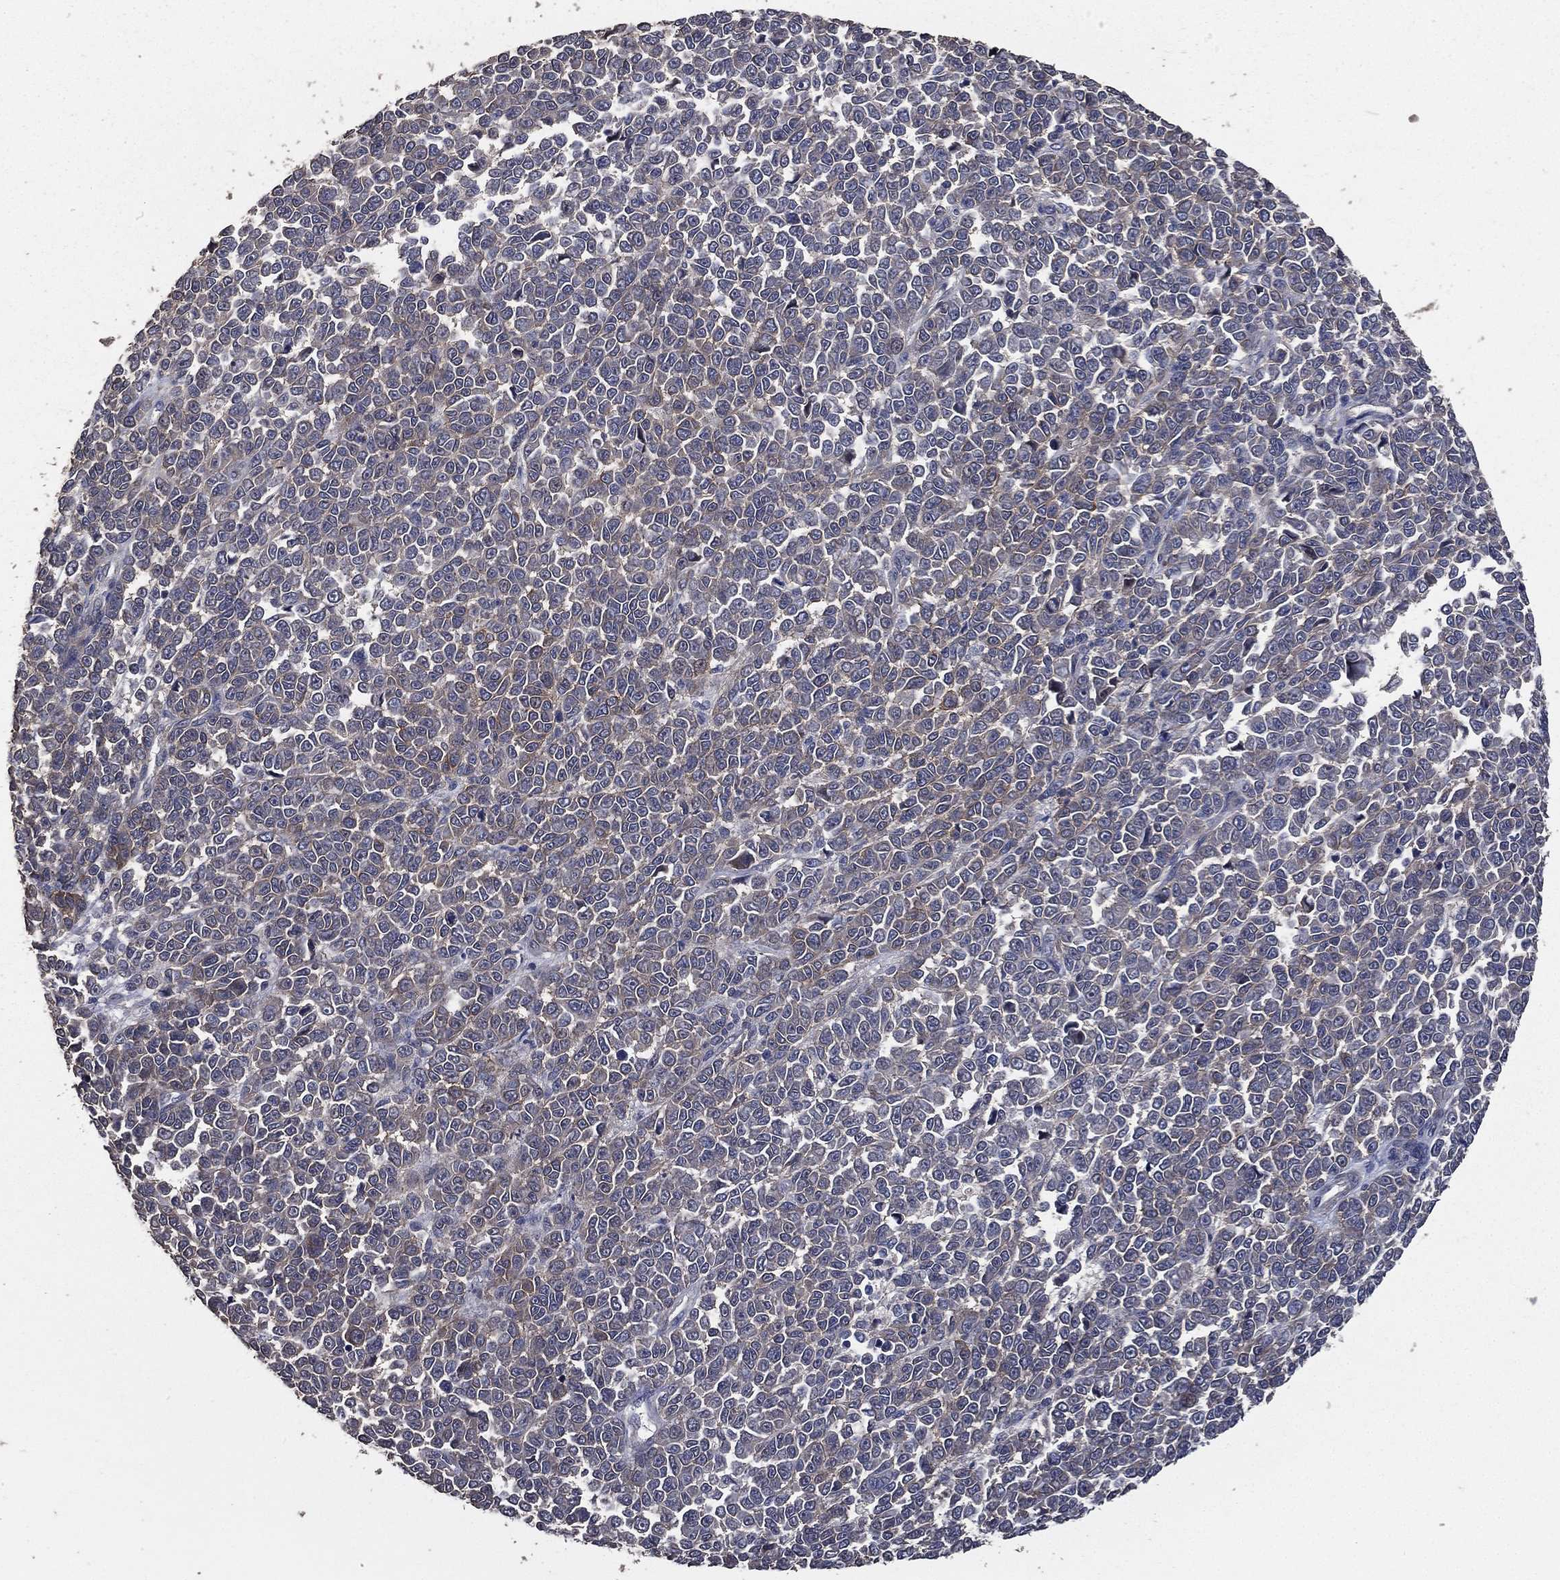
{"staining": {"intensity": "weak", "quantity": "25%-75%", "location": "cytoplasmic/membranous"}, "tissue": "melanoma", "cell_type": "Tumor cells", "image_type": "cancer", "snomed": [{"axis": "morphology", "description": "Malignant melanoma, NOS"}, {"axis": "topography", "description": "Skin"}], "caption": "Protein staining displays weak cytoplasmic/membranous positivity in approximately 25%-75% of tumor cells in melanoma. The staining was performed using DAB to visualize the protein expression in brown, while the nuclei were stained in blue with hematoxylin (Magnification: 20x).", "gene": "PCNT", "patient": {"sex": "female", "age": 95}}